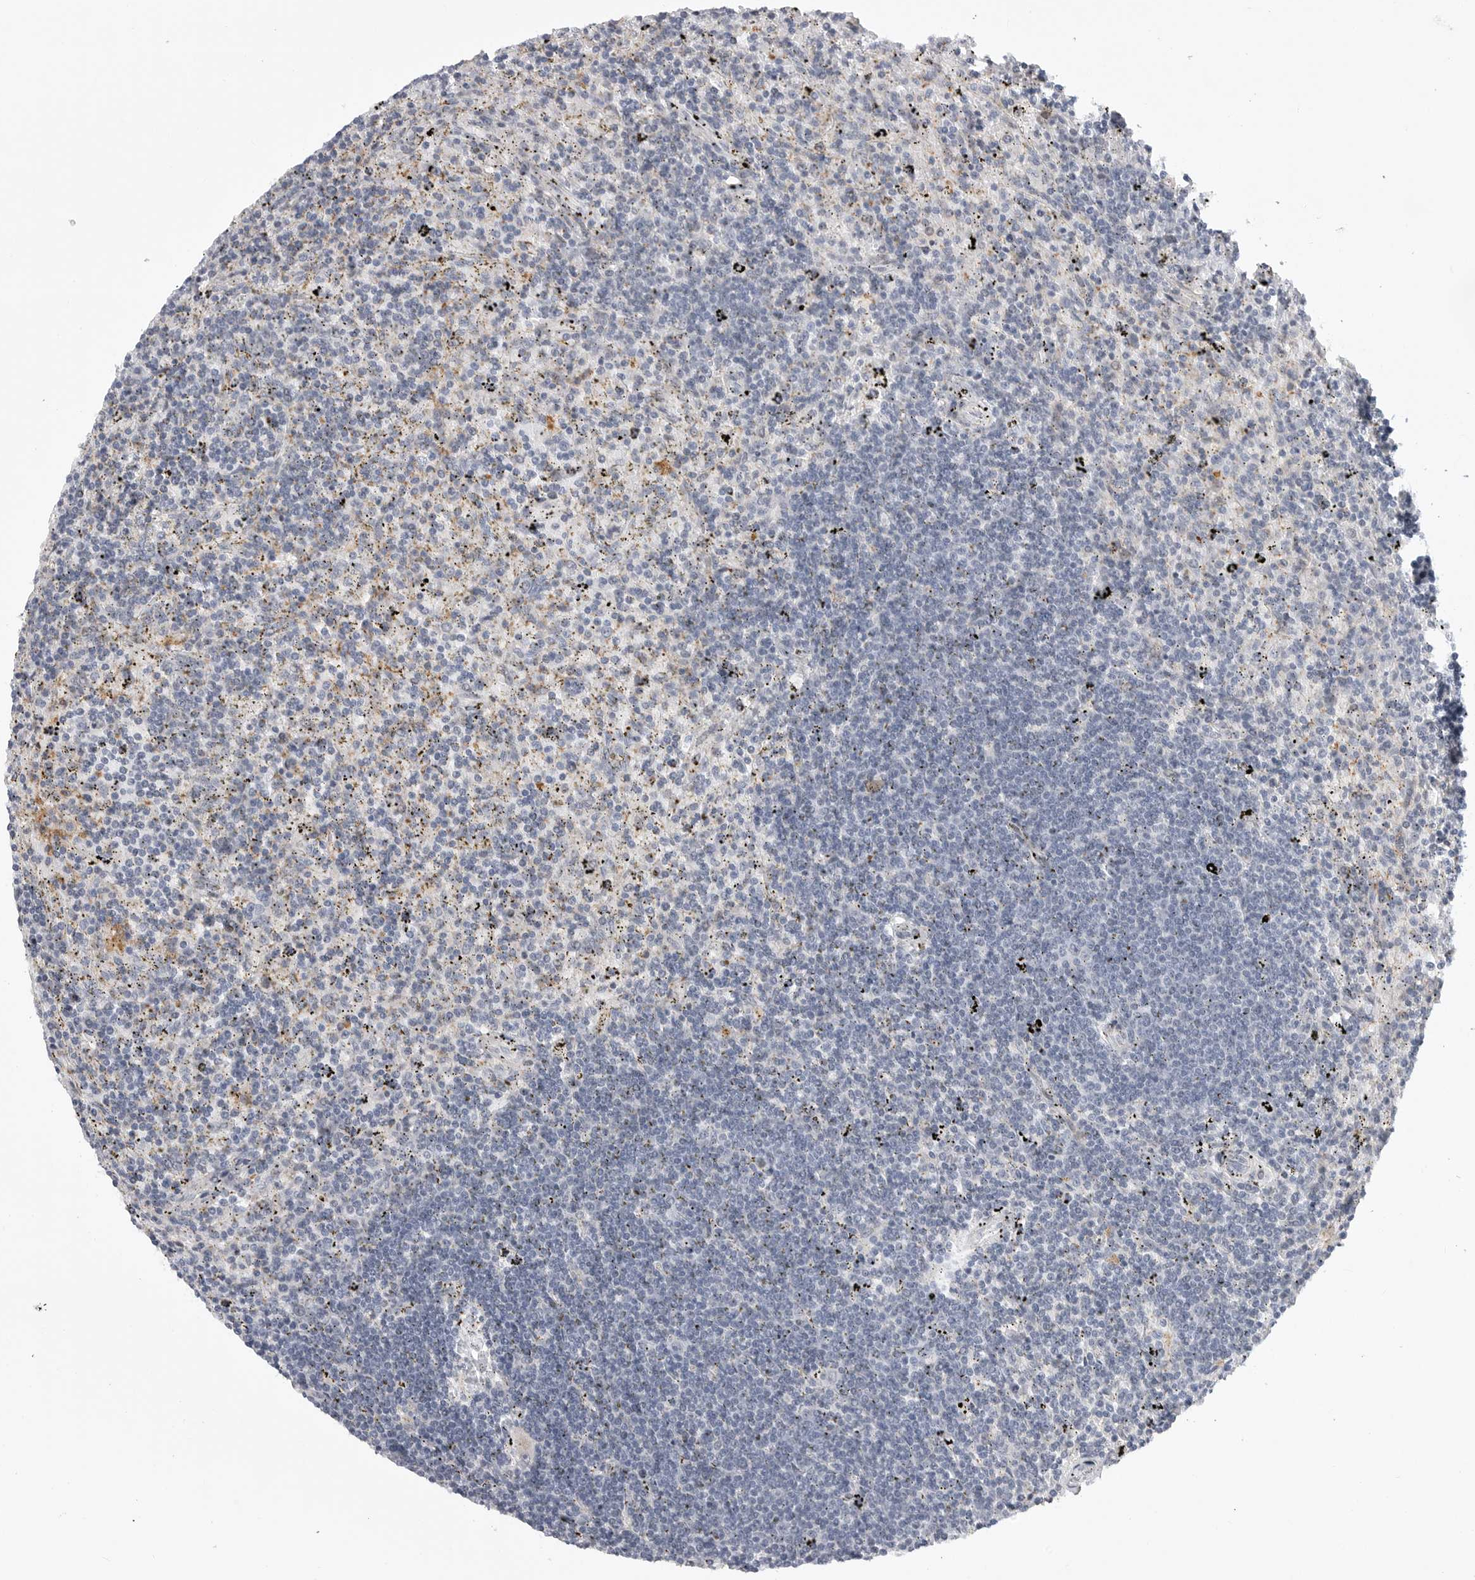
{"staining": {"intensity": "negative", "quantity": "none", "location": "none"}, "tissue": "lymphoma", "cell_type": "Tumor cells", "image_type": "cancer", "snomed": [{"axis": "morphology", "description": "Malignant lymphoma, non-Hodgkin's type, Low grade"}, {"axis": "topography", "description": "Spleen"}], "caption": "Image shows no protein staining in tumor cells of lymphoma tissue.", "gene": "FBXO43", "patient": {"sex": "male", "age": 76}}